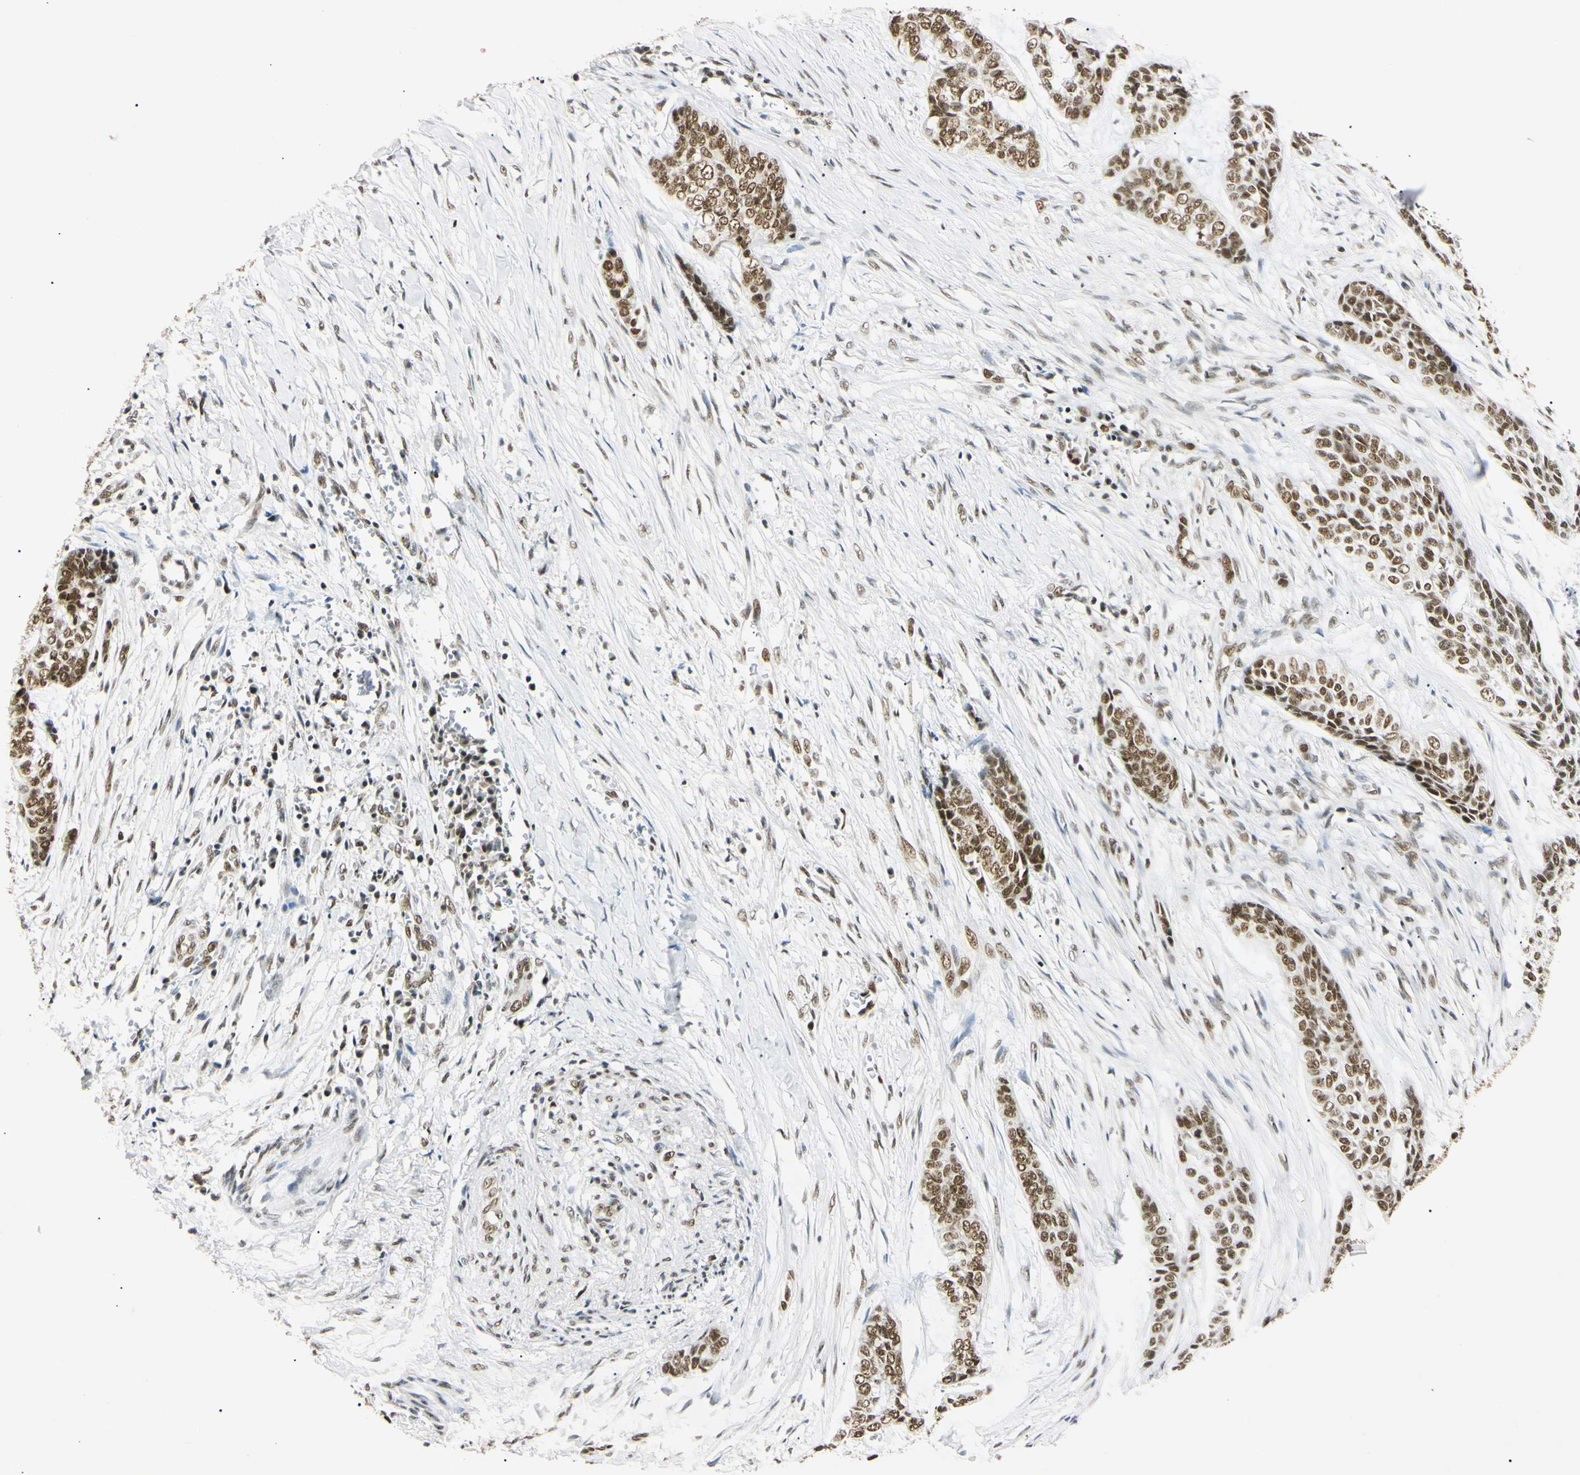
{"staining": {"intensity": "strong", "quantity": ">75%", "location": "nuclear"}, "tissue": "skin cancer", "cell_type": "Tumor cells", "image_type": "cancer", "snomed": [{"axis": "morphology", "description": "Basal cell carcinoma"}, {"axis": "topography", "description": "Skin"}], "caption": "Skin basal cell carcinoma stained with IHC demonstrates strong nuclear staining in about >75% of tumor cells.", "gene": "SMARCA5", "patient": {"sex": "female", "age": 64}}